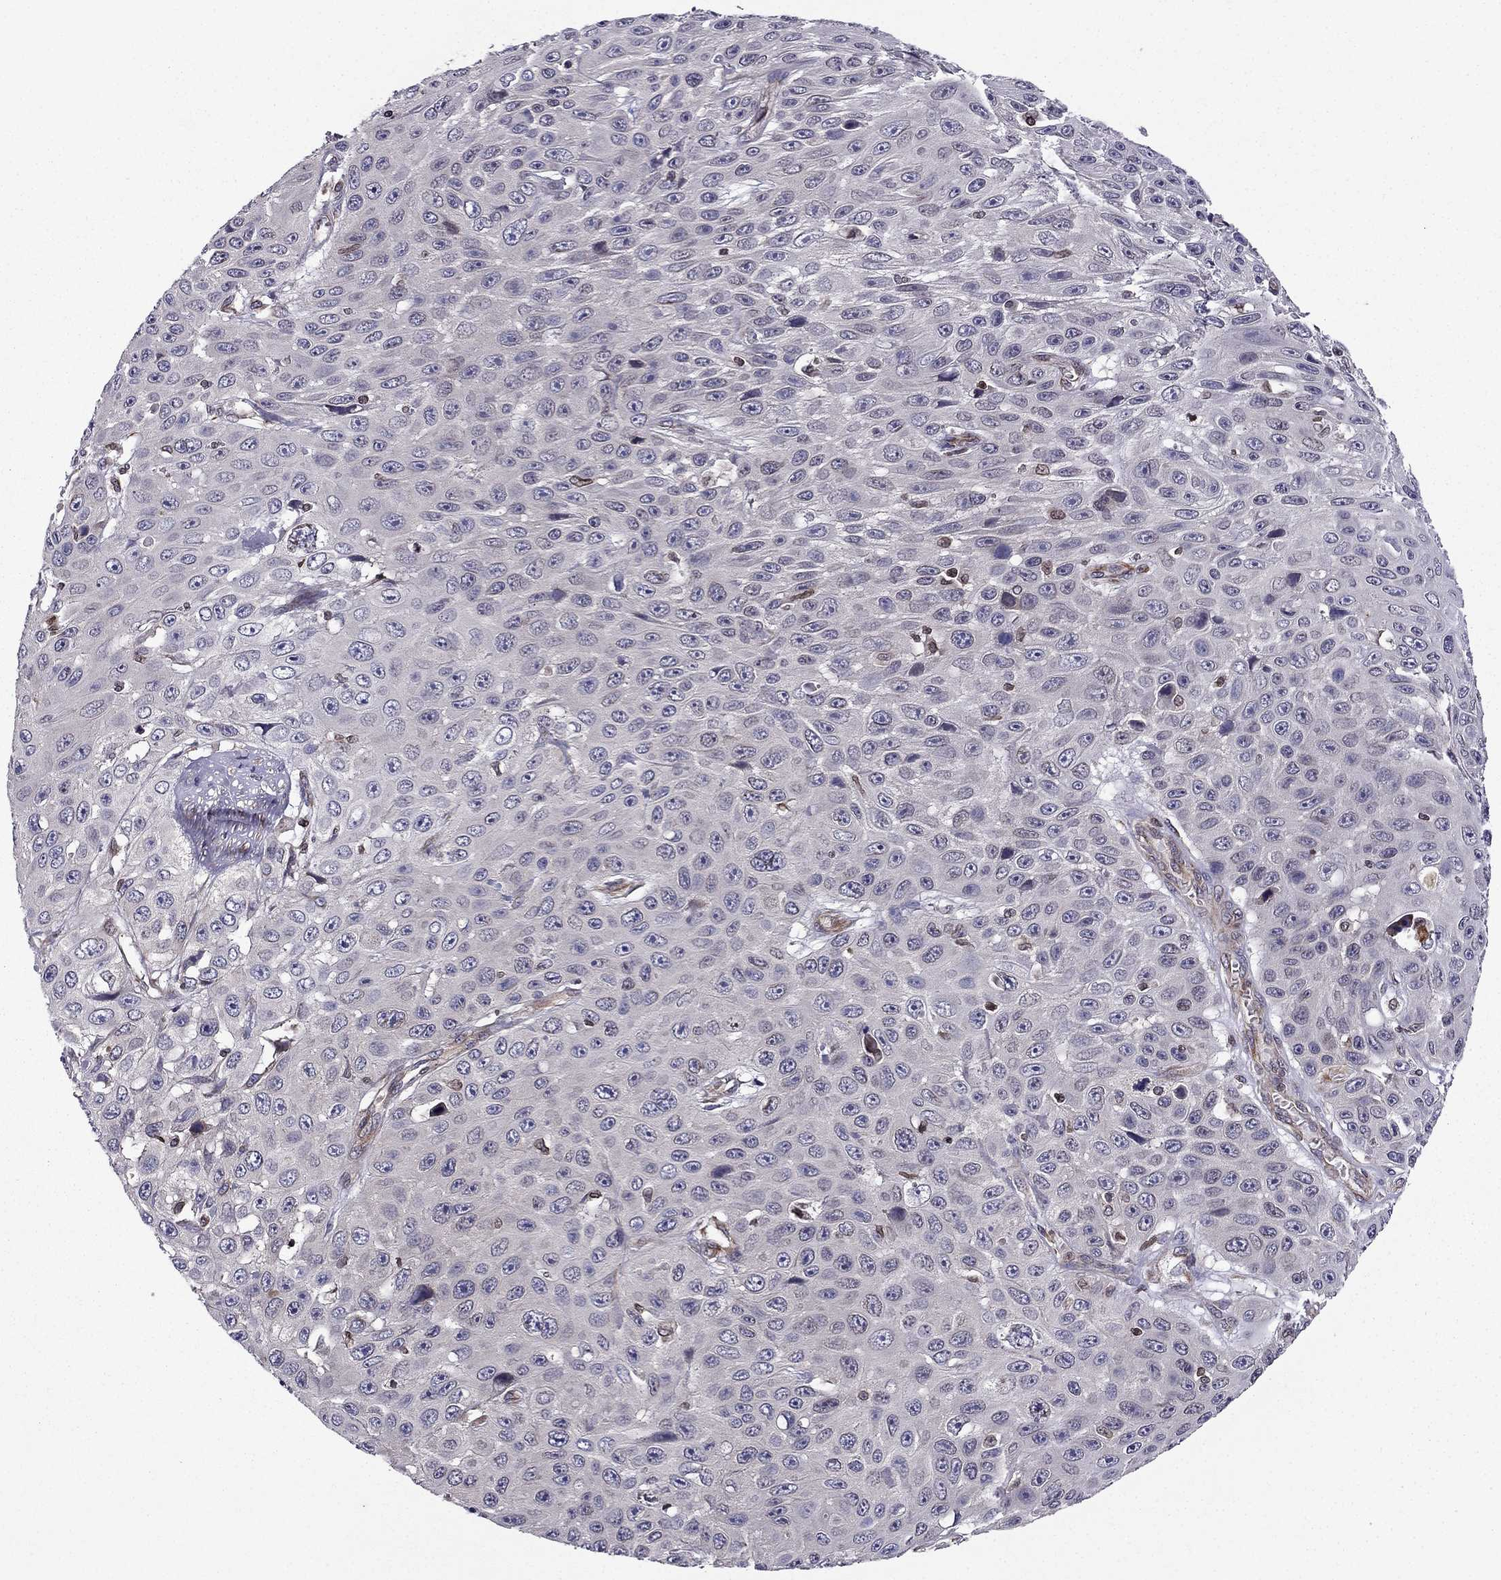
{"staining": {"intensity": "negative", "quantity": "none", "location": "none"}, "tissue": "skin cancer", "cell_type": "Tumor cells", "image_type": "cancer", "snomed": [{"axis": "morphology", "description": "Squamous cell carcinoma, NOS"}, {"axis": "topography", "description": "Skin"}], "caption": "This is an IHC histopathology image of human skin squamous cell carcinoma. There is no expression in tumor cells.", "gene": "CDC42BPA", "patient": {"sex": "male", "age": 82}}